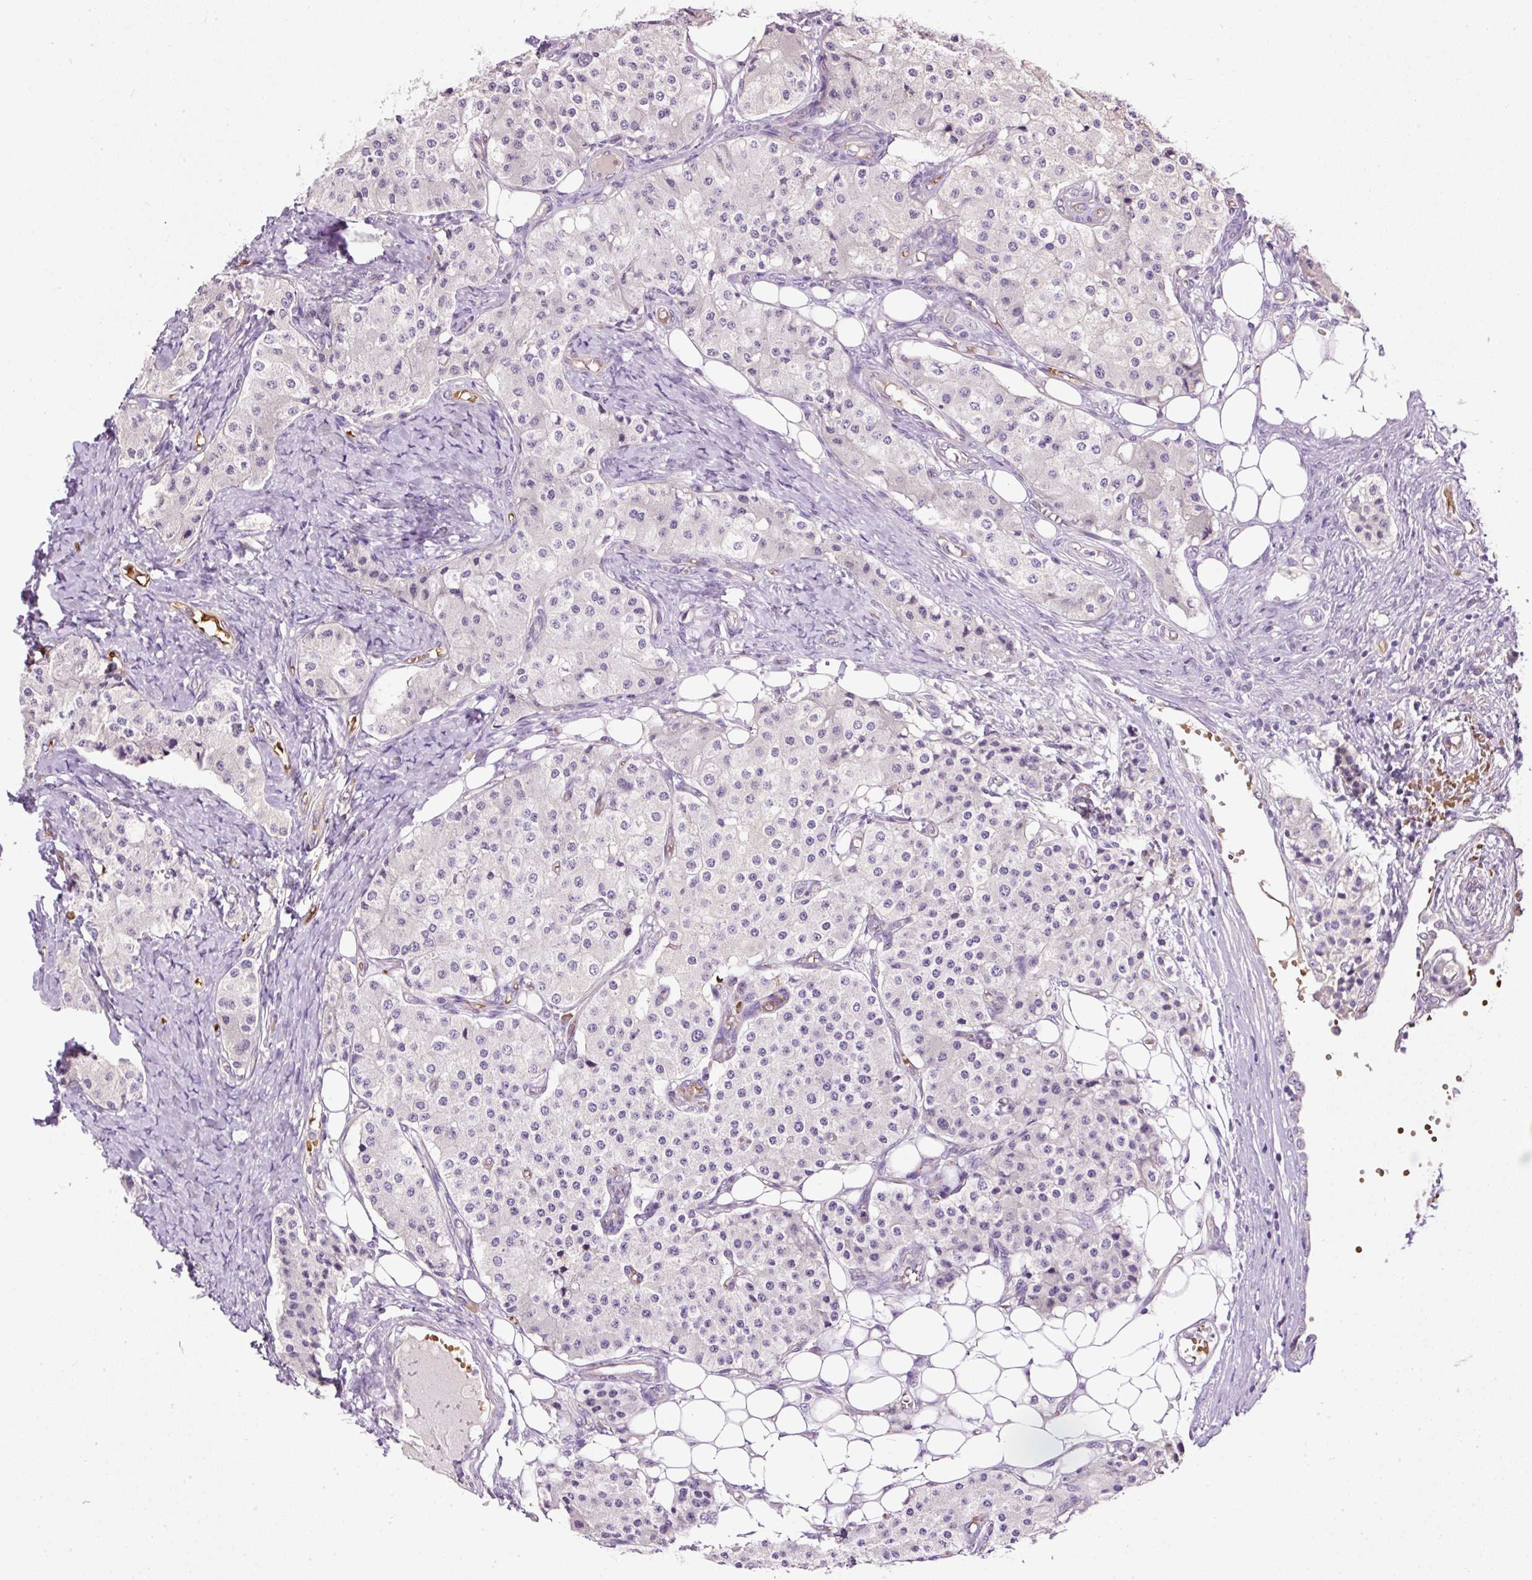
{"staining": {"intensity": "negative", "quantity": "none", "location": "none"}, "tissue": "carcinoid", "cell_type": "Tumor cells", "image_type": "cancer", "snomed": [{"axis": "morphology", "description": "Carcinoid, malignant, NOS"}, {"axis": "topography", "description": "Colon"}], "caption": "The photomicrograph reveals no significant positivity in tumor cells of carcinoid (malignant).", "gene": "USHBP1", "patient": {"sex": "female", "age": 52}}